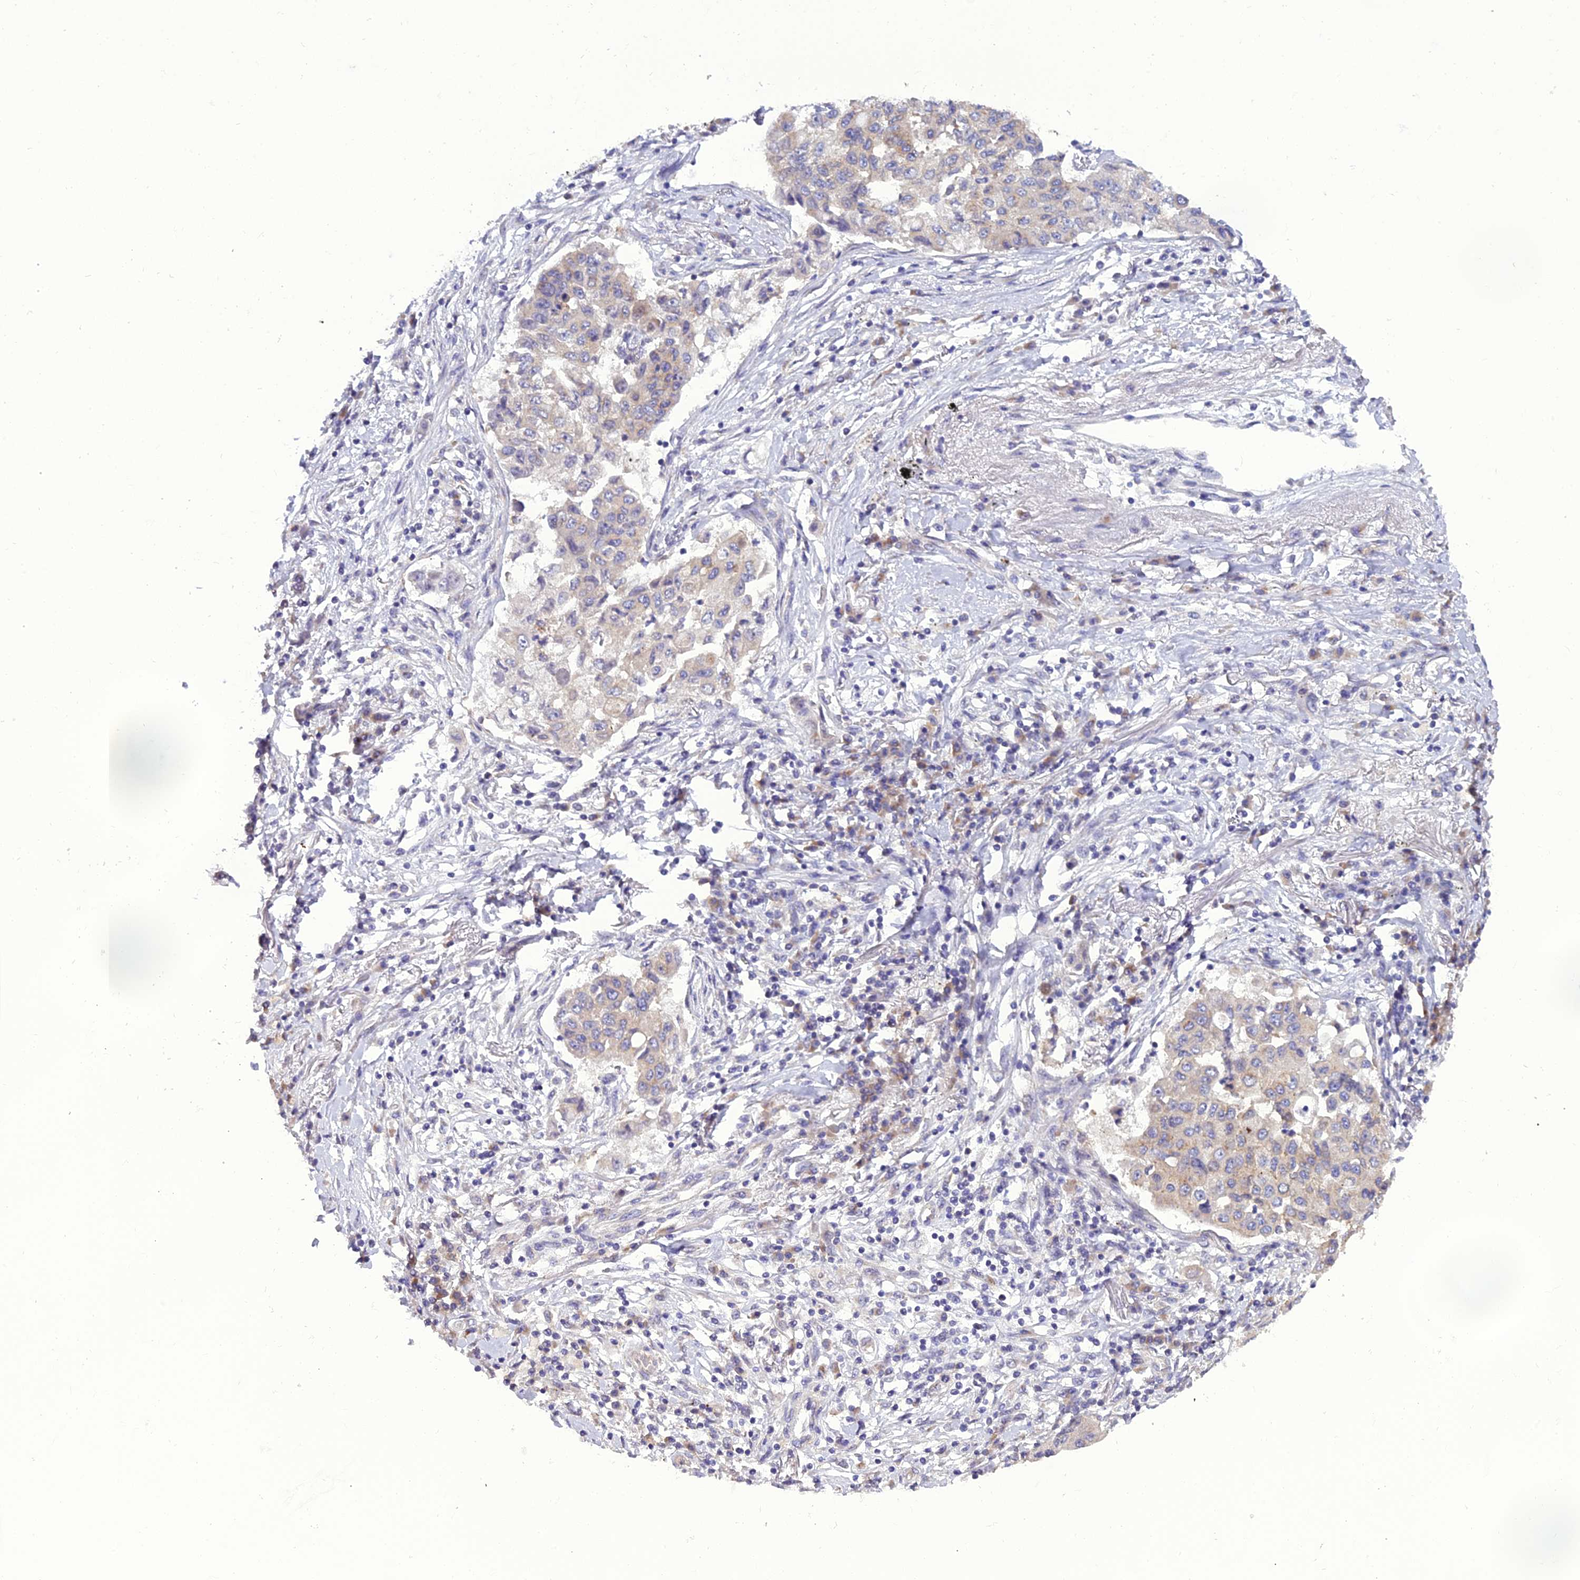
{"staining": {"intensity": "weak", "quantity": "<25%", "location": "cytoplasmic/membranous"}, "tissue": "lung cancer", "cell_type": "Tumor cells", "image_type": "cancer", "snomed": [{"axis": "morphology", "description": "Squamous cell carcinoma, NOS"}, {"axis": "topography", "description": "Lung"}], "caption": "A high-resolution micrograph shows immunohistochemistry (IHC) staining of lung cancer, which exhibits no significant positivity in tumor cells.", "gene": "GOLPH3", "patient": {"sex": "male", "age": 74}}